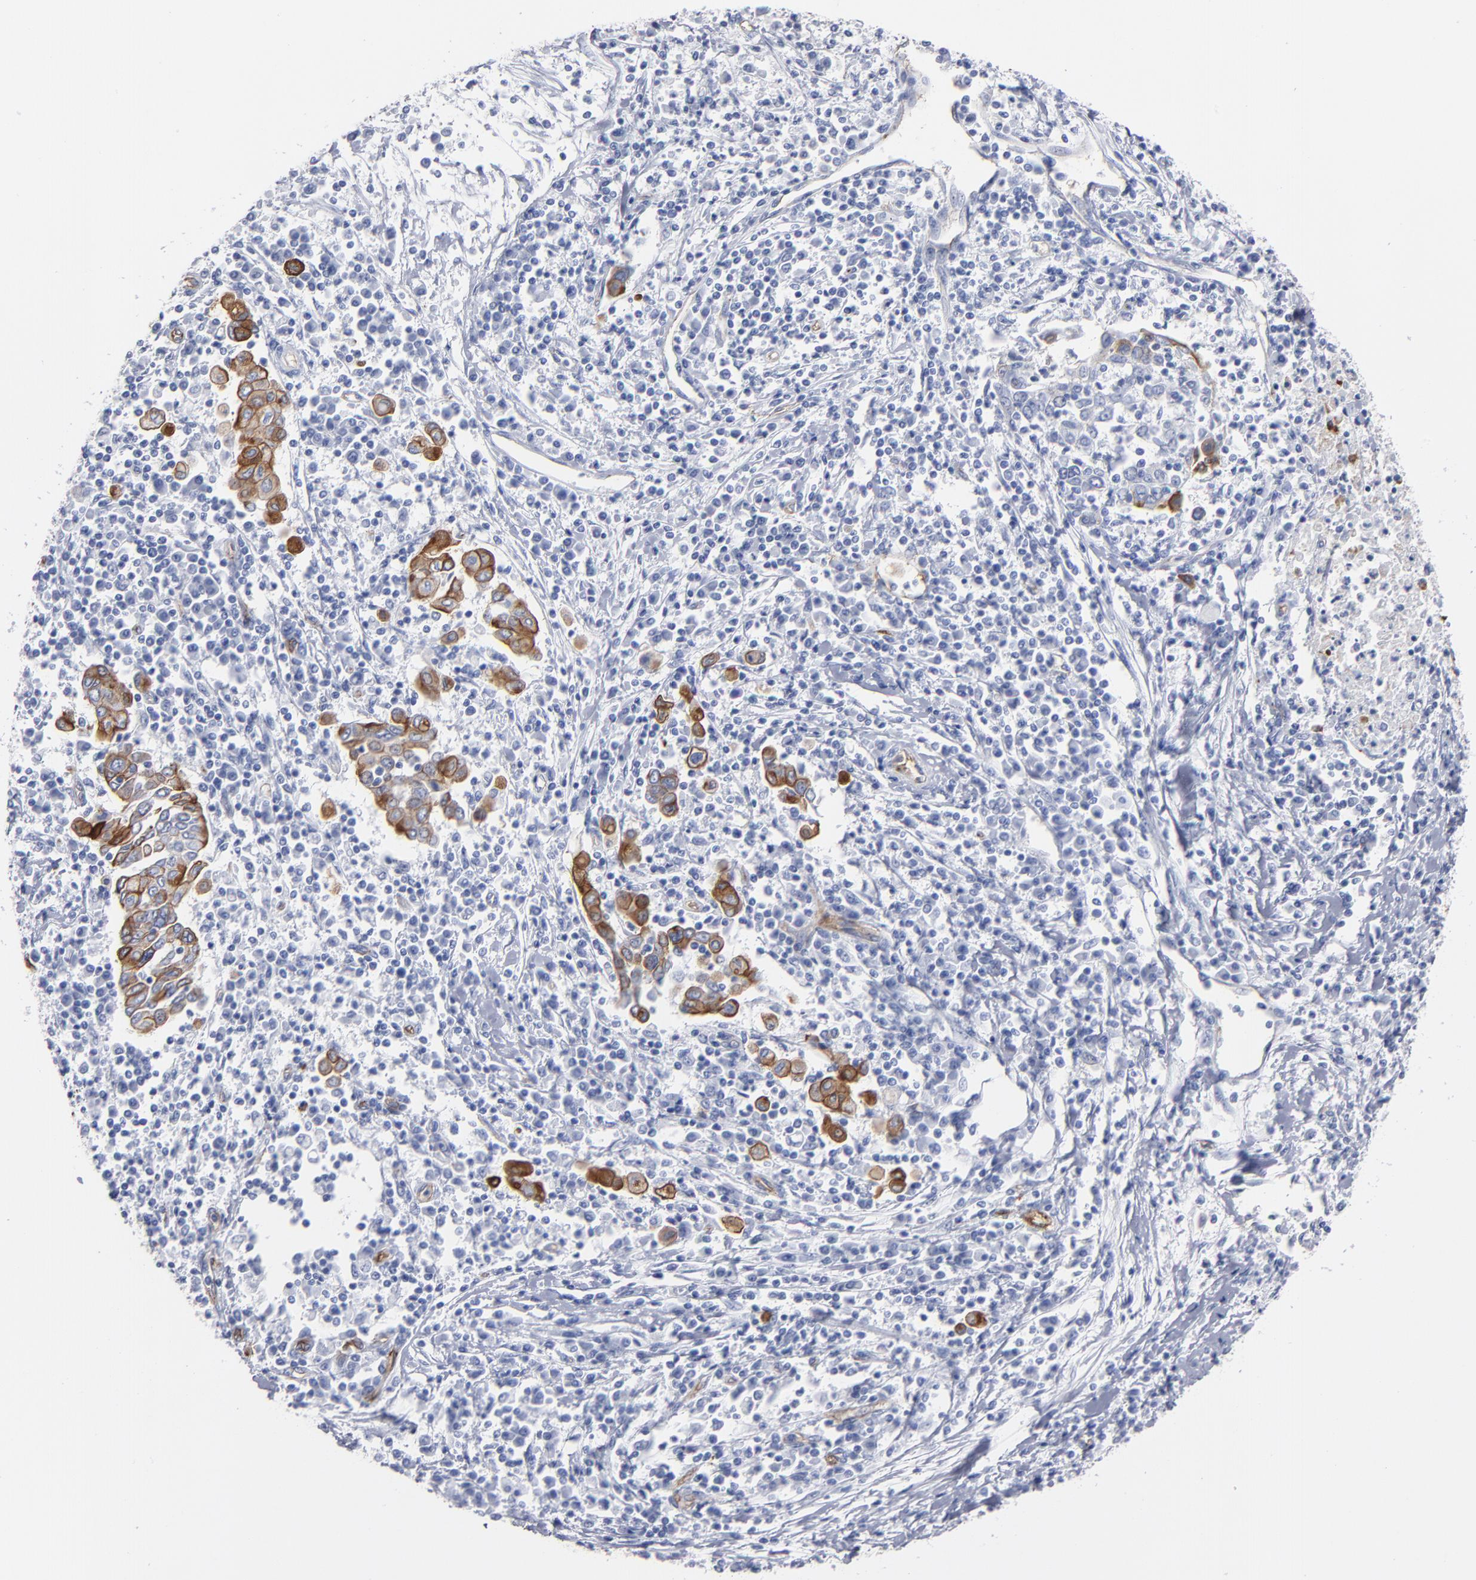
{"staining": {"intensity": "moderate", "quantity": "25%-75%", "location": "cytoplasmic/membranous"}, "tissue": "cervical cancer", "cell_type": "Tumor cells", "image_type": "cancer", "snomed": [{"axis": "morphology", "description": "Squamous cell carcinoma, NOS"}, {"axis": "topography", "description": "Cervix"}], "caption": "Immunohistochemistry (IHC) of human squamous cell carcinoma (cervical) displays medium levels of moderate cytoplasmic/membranous expression in approximately 25%-75% of tumor cells.", "gene": "TM4SF1", "patient": {"sex": "female", "age": 40}}